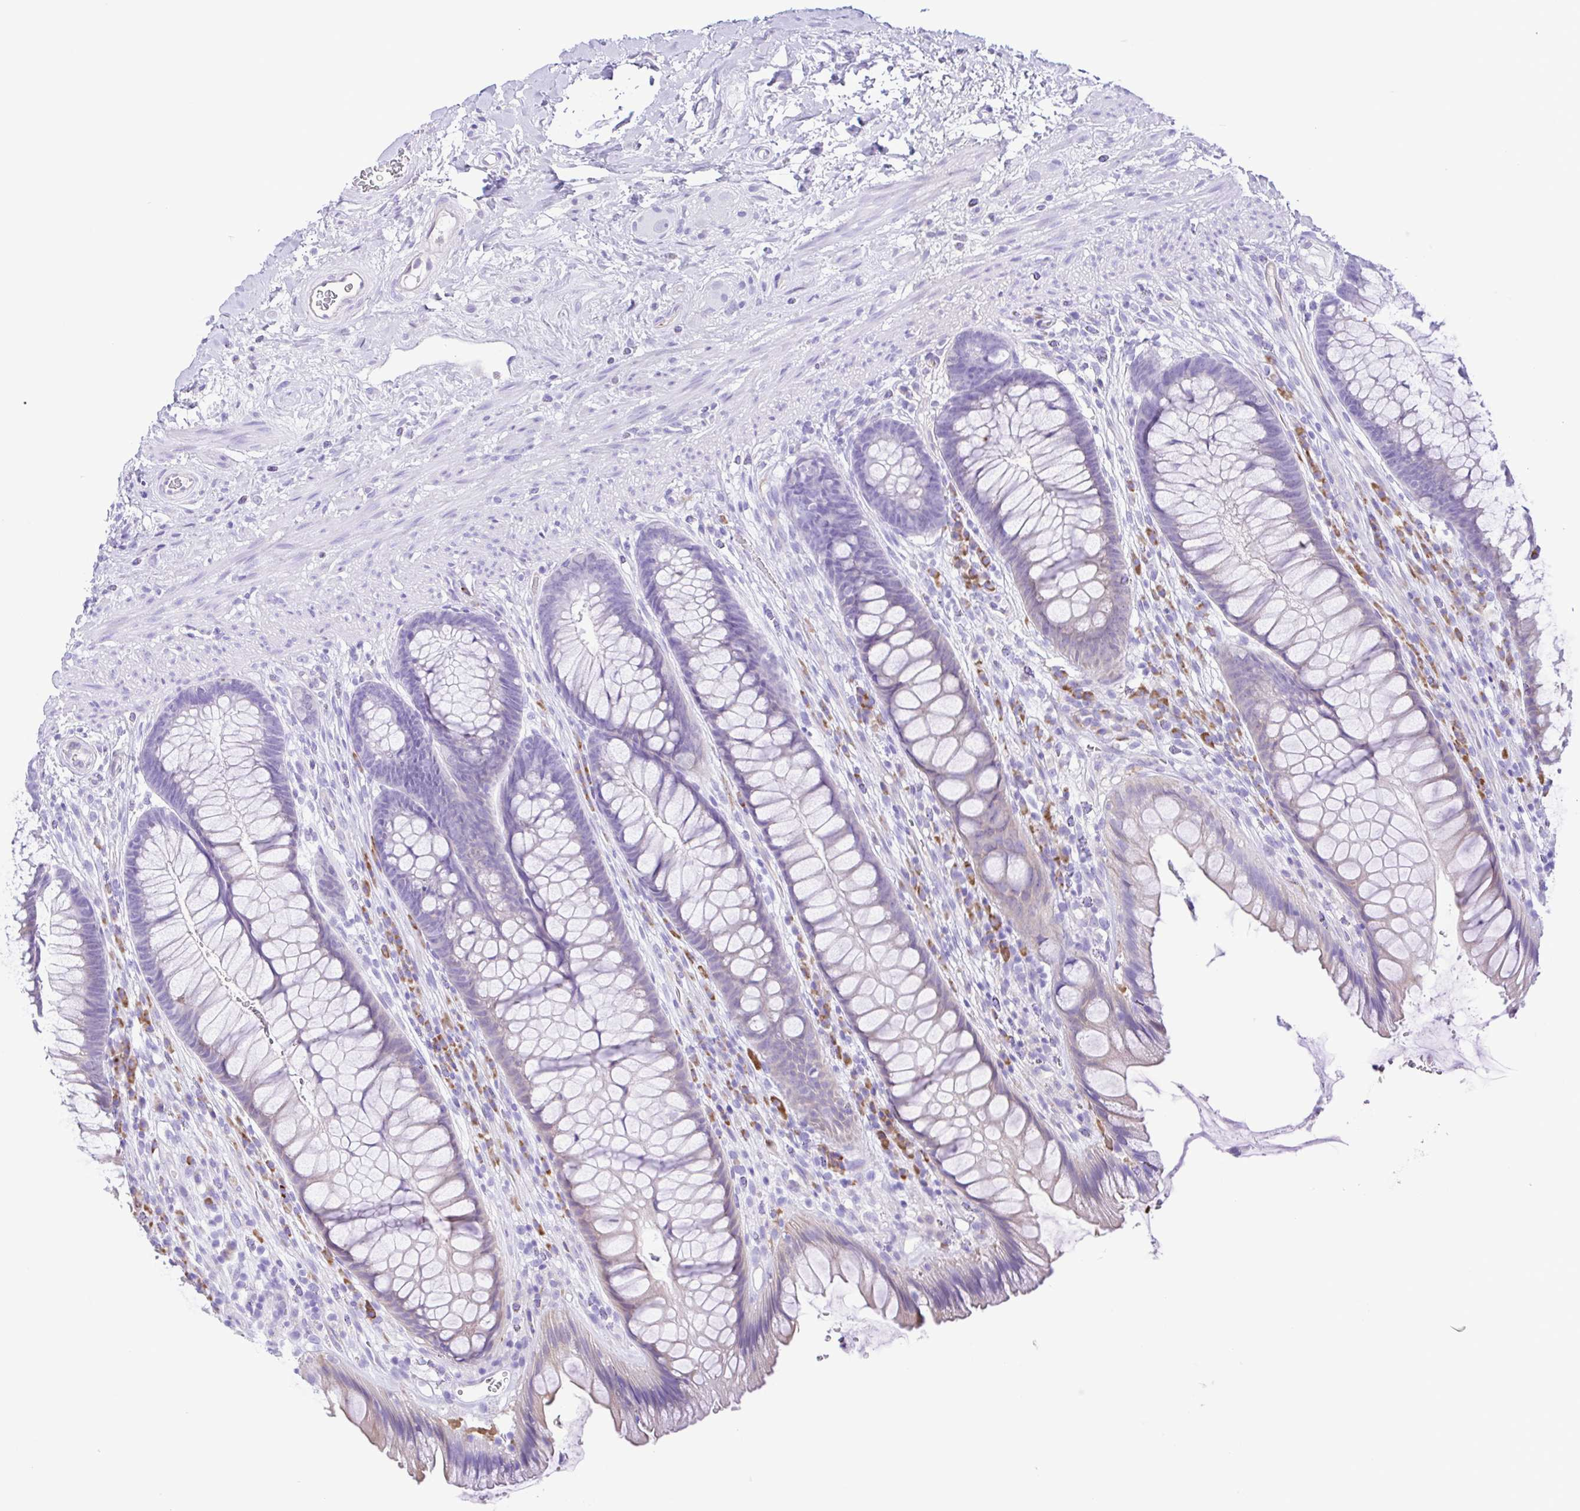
{"staining": {"intensity": "weak", "quantity": "<25%", "location": "cytoplasmic/membranous"}, "tissue": "rectum", "cell_type": "Glandular cells", "image_type": "normal", "snomed": [{"axis": "morphology", "description": "Normal tissue, NOS"}, {"axis": "topography", "description": "Rectum"}], "caption": "DAB immunohistochemical staining of unremarkable human rectum demonstrates no significant positivity in glandular cells.", "gene": "GPR17", "patient": {"sex": "male", "age": 53}}